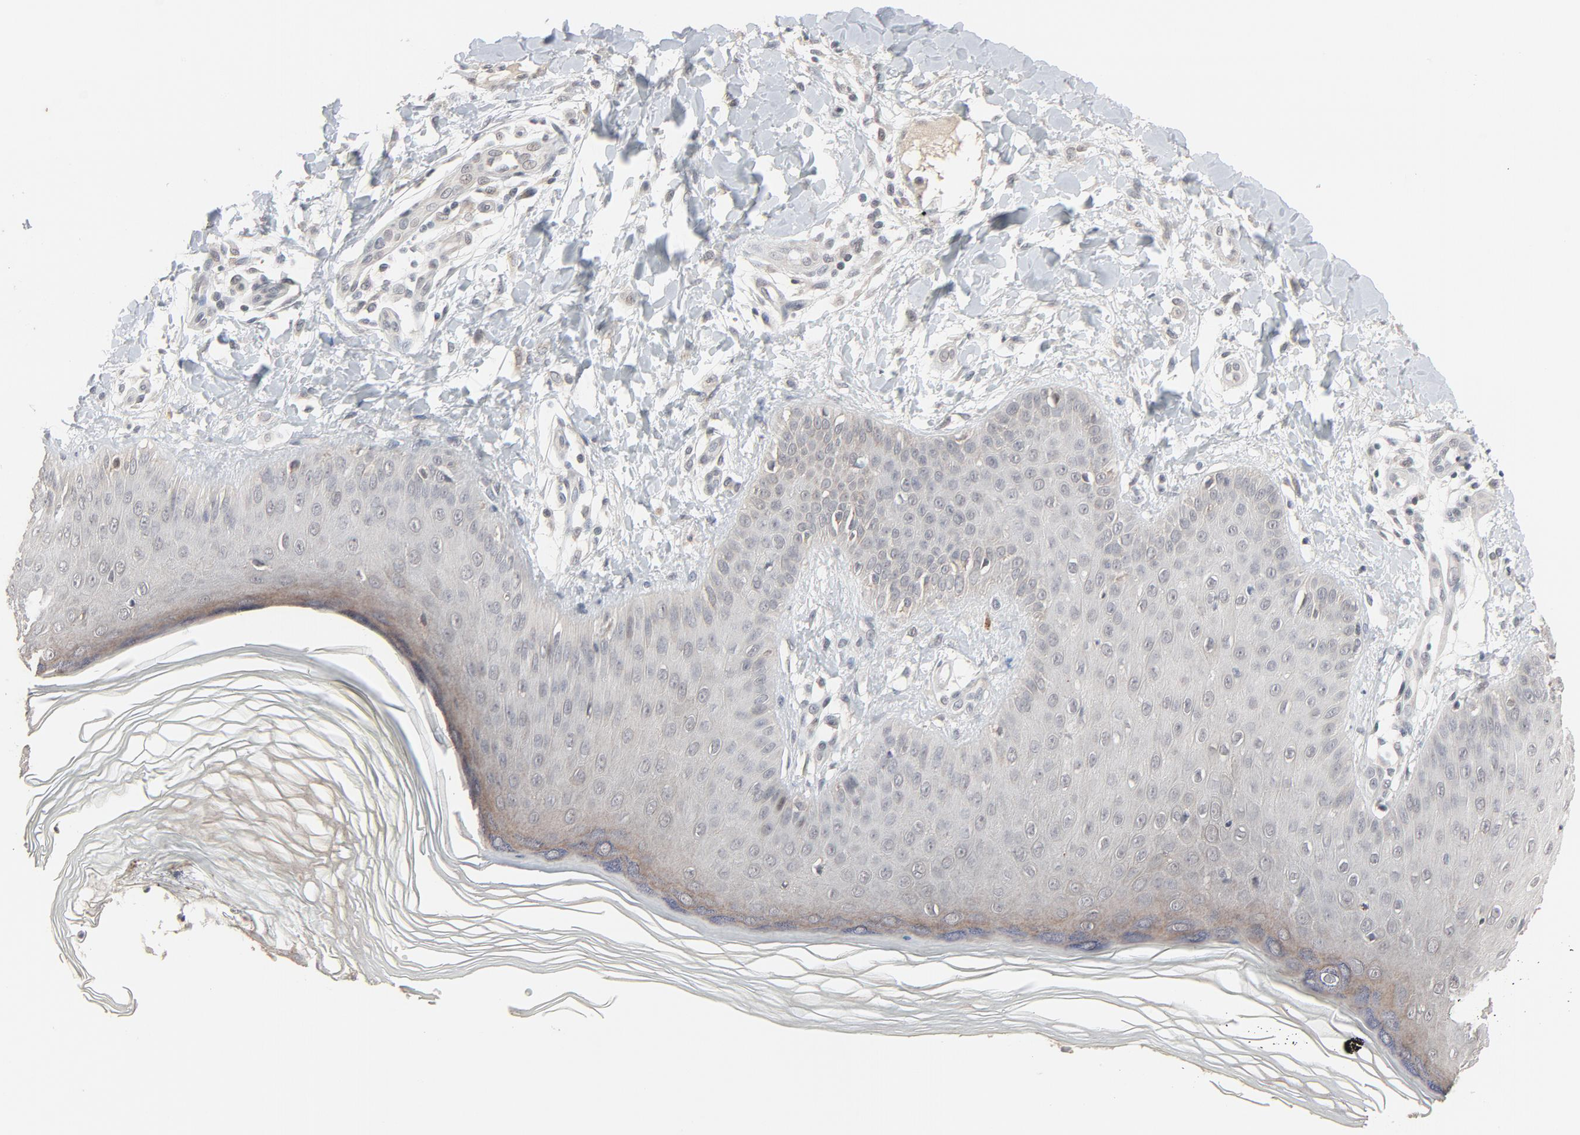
{"staining": {"intensity": "weak", "quantity": ">75%", "location": "cytoplasmic/membranous"}, "tissue": "skin", "cell_type": "Epidermal cells", "image_type": "normal", "snomed": [{"axis": "morphology", "description": "Normal tissue, NOS"}, {"axis": "morphology", "description": "Inflammation, NOS"}, {"axis": "topography", "description": "Soft tissue"}, {"axis": "topography", "description": "Anal"}], "caption": "Normal skin displays weak cytoplasmic/membranous positivity in about >75% of epidermal cells.", "gene": "MT3", "patient": {"sex": "female", "age": 15}}